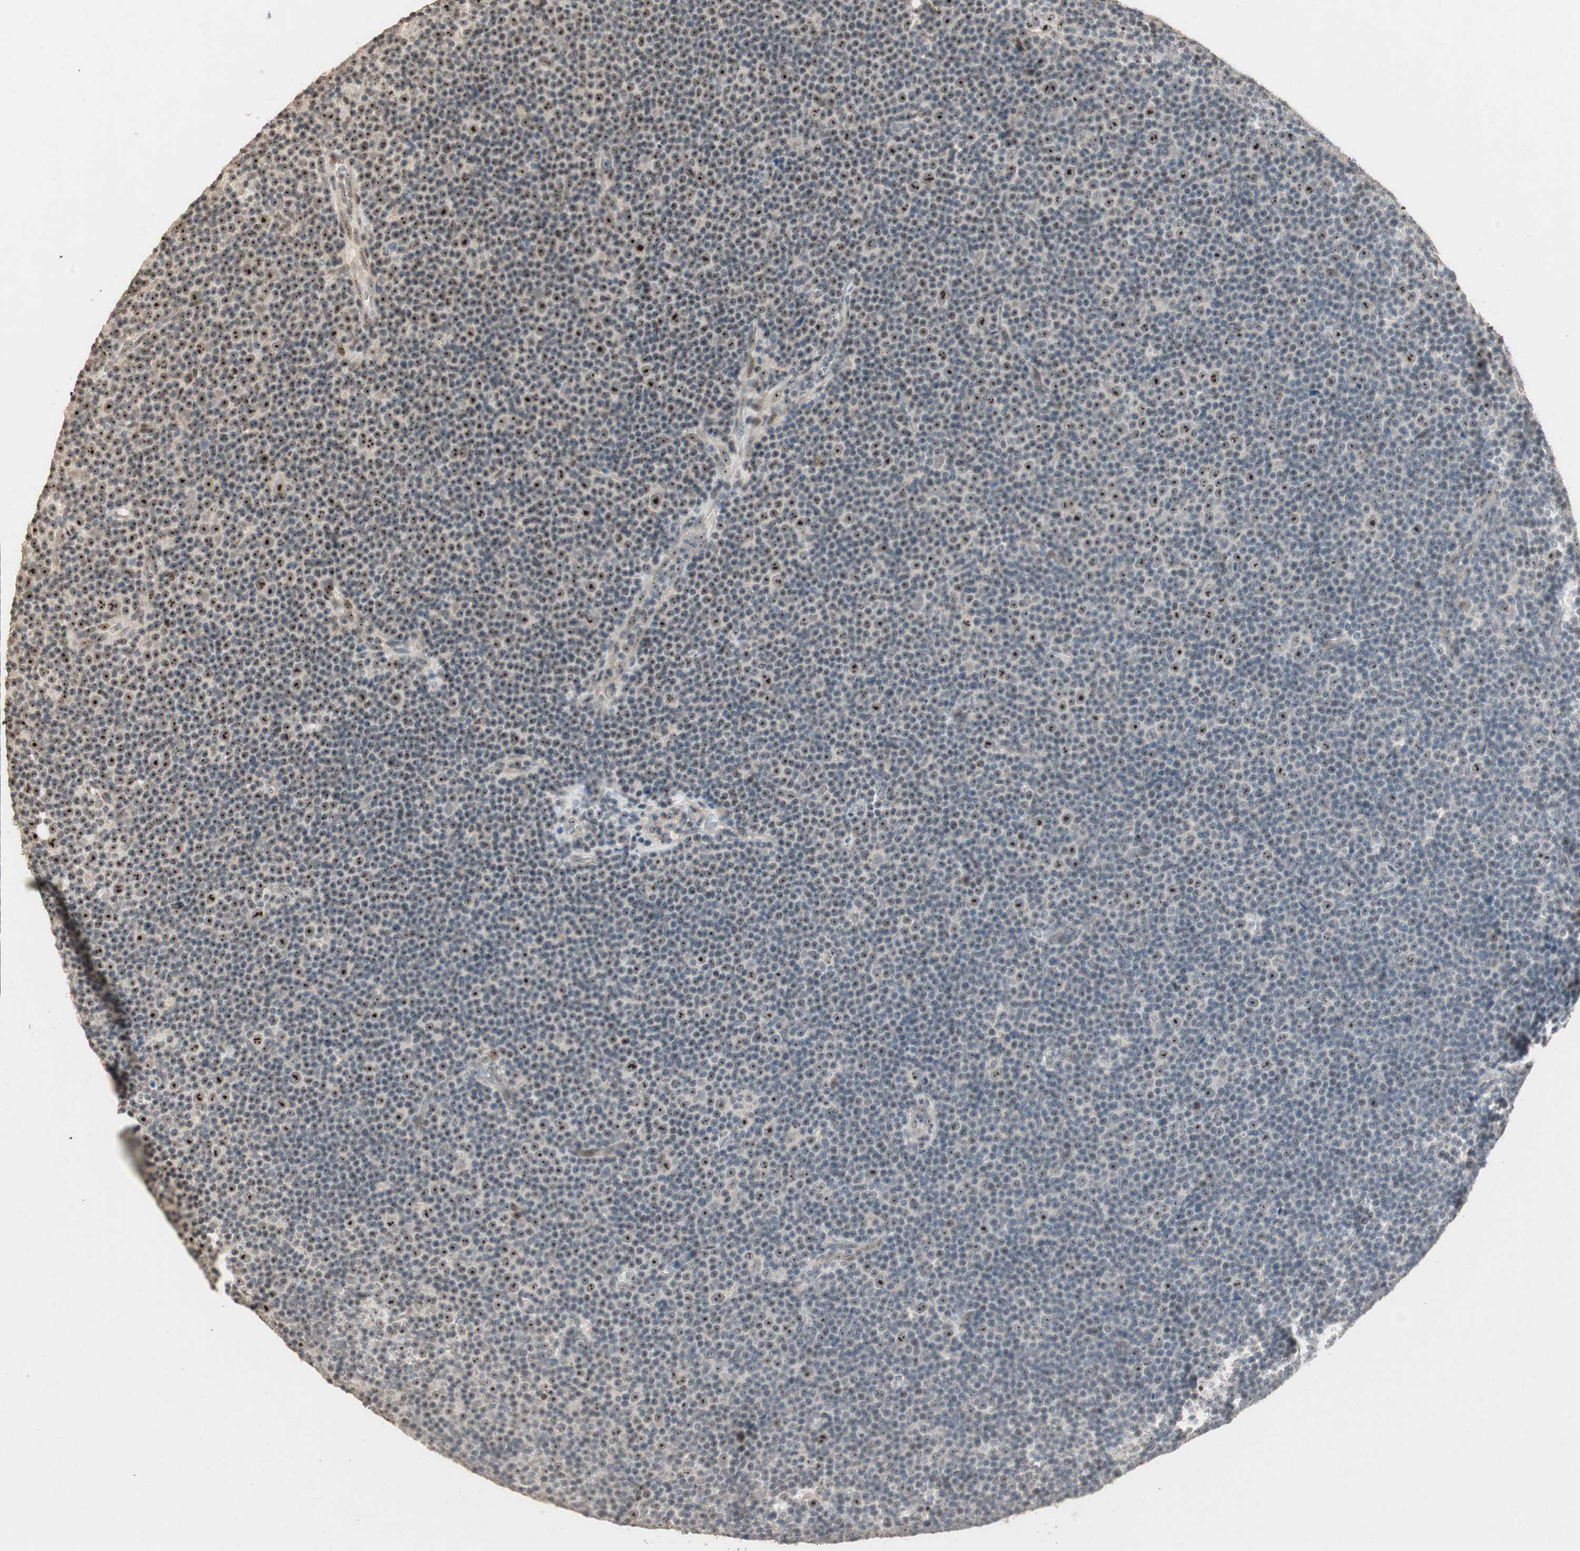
{"staining": {"intensity": "moderate", "quantity": ">75%", "location": "nuclear"}, "tissue": "lymphoma", "cell_type": "Tumor cells", "image_type": "cancer", "snomed": [{"axis": "morphology", "description": "Malignant lymphoma, non-Hodgkin's type, Low grade"}, {"axis": "topography", "description": "Lymph node"}], "caption": "Protein analysis of lymphoma tissue shows moderate nuclear expression in approximately >75% of tumor cells. (DAB (3,3'-diaminobenzidine) = brown stain, brightfield microscopy at high magnification).", "gene": "ETV4", "patient": {"sex": "female", "age": 67}}